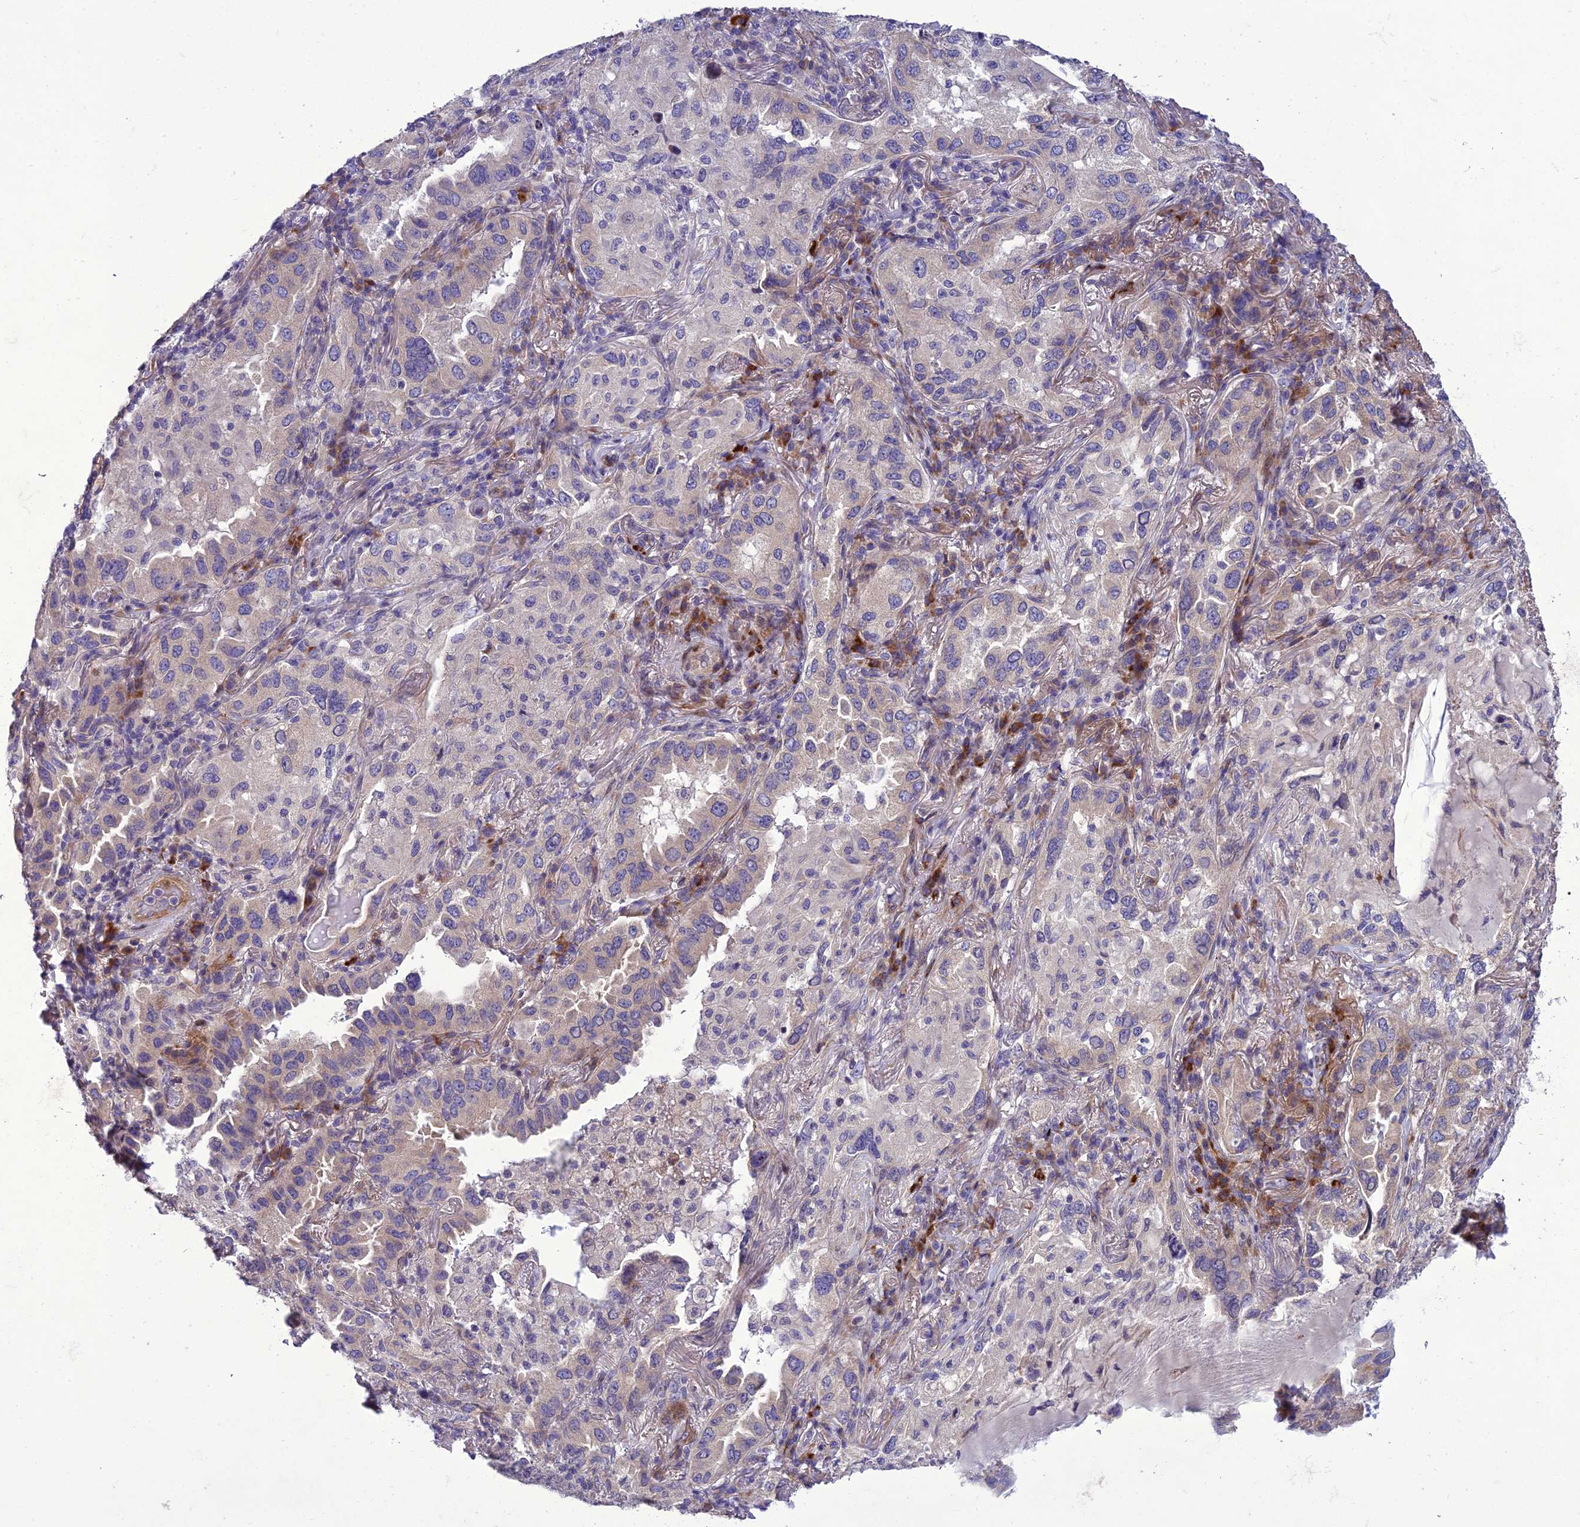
{"staining": {"intensity": "negative", "quantity": "none", "location": "none"}, "tissue": "lung cancer", "cell_type": "Tumor cells", "image_type": "cancer", "snomed": [{"axis": "morphology", "description": "Adenocarcinoma, NOS"}, {"axis": "topography", "description": "Lung"}], "caption": "This is a histopathology image of IHC staining of lung cancer, which shows no expression in tumor cells. (Brightfield microscopy of DAB immunohistochemistry at high magnification).", "gene": "ADIPOR2", "patient": {"sex": "female", "age": 69}}